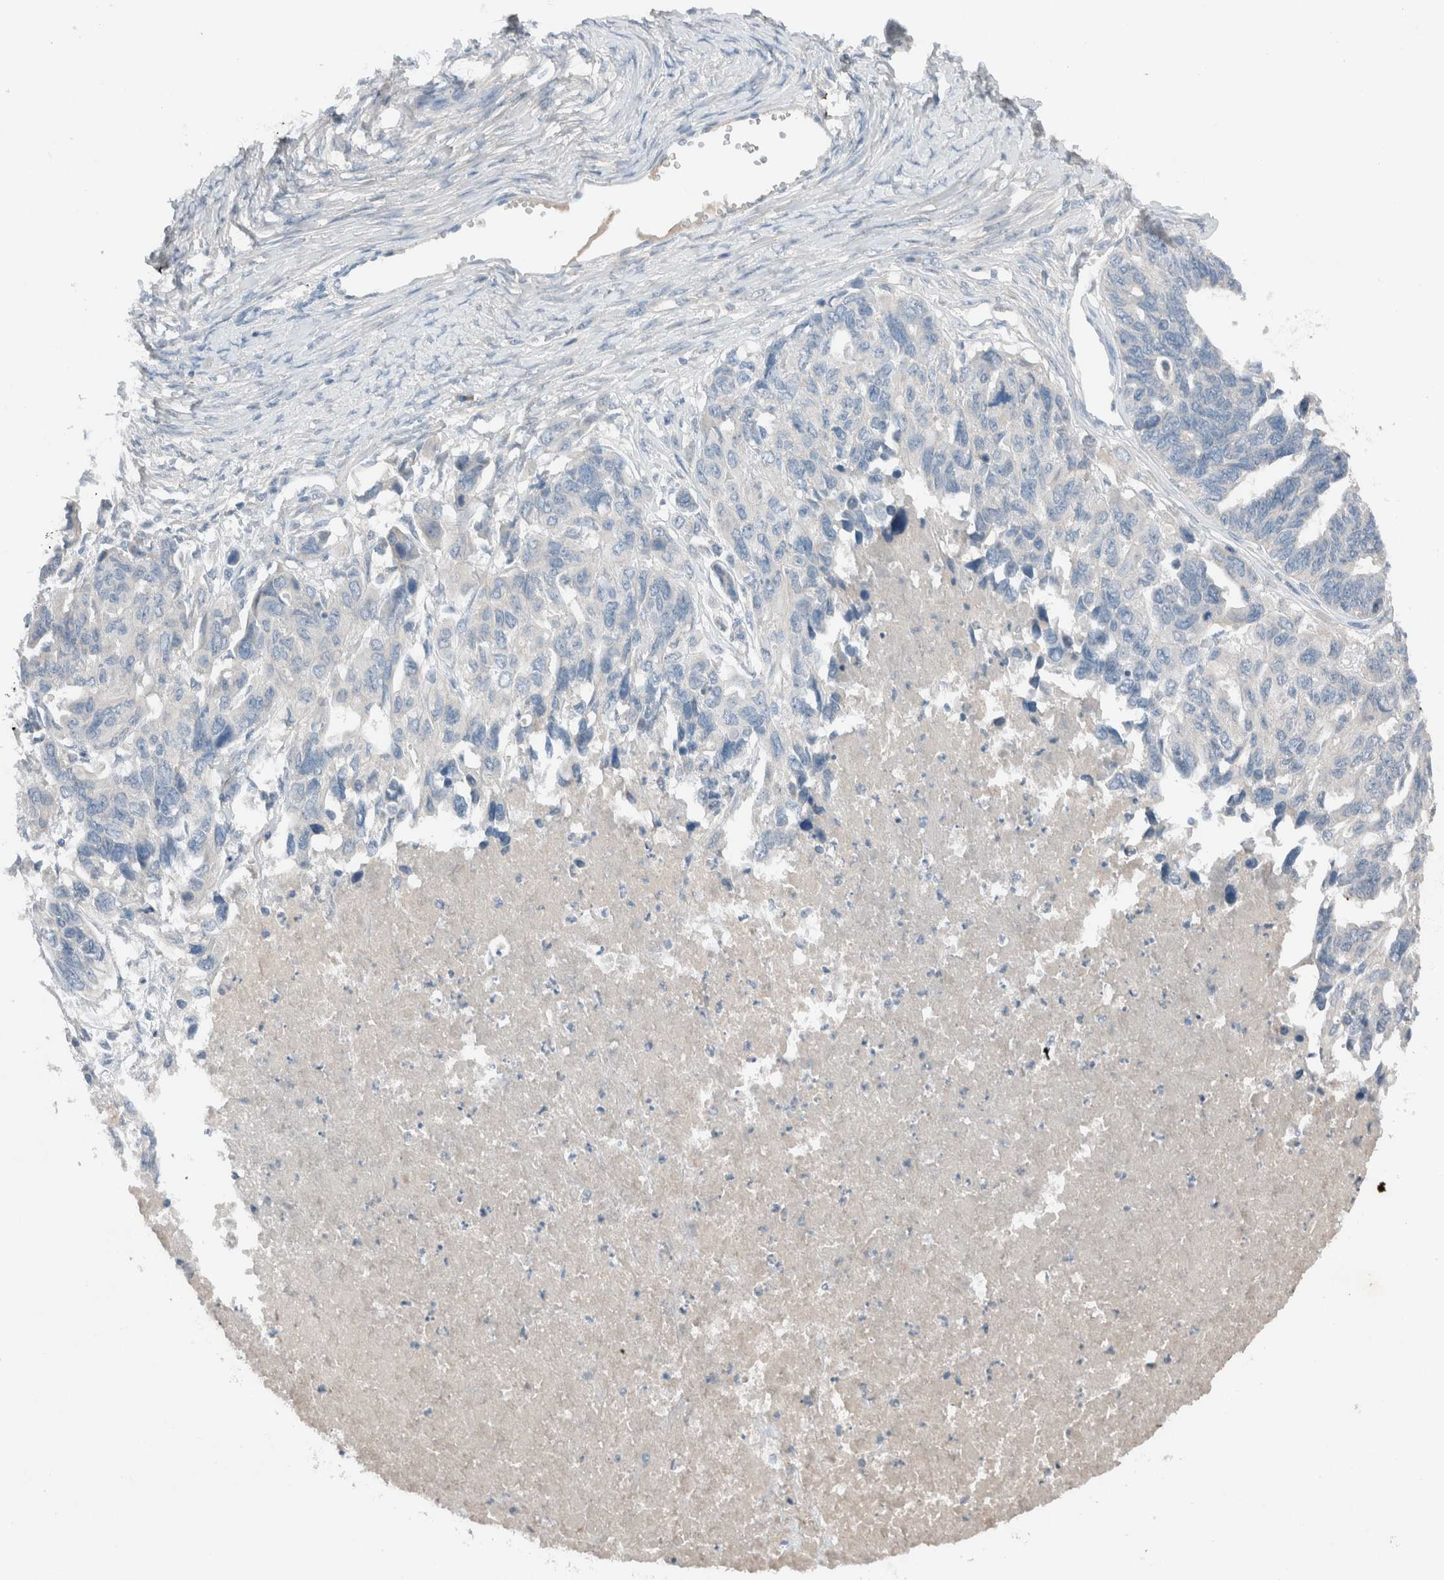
{"staining": {"intensity": "negative", "quantity": "none", "location": "none"}, "tissue": "ovarian cancer", "cell_type": "Tumor cells", "image_type": "cancer", "snomed": [{"axis": "morphology", "description": "Cystadenocarcinoma, serous, NOS"}, {"axis": "topography", "description": "Ovary"}], "caption": "The histopathology image shows no staining of tumor cells in ovarian cancer. (IHC, brightfield microscopy, high magnification).", "gene": "UGCG", "patient": {"sex": "female", "age": 79}}